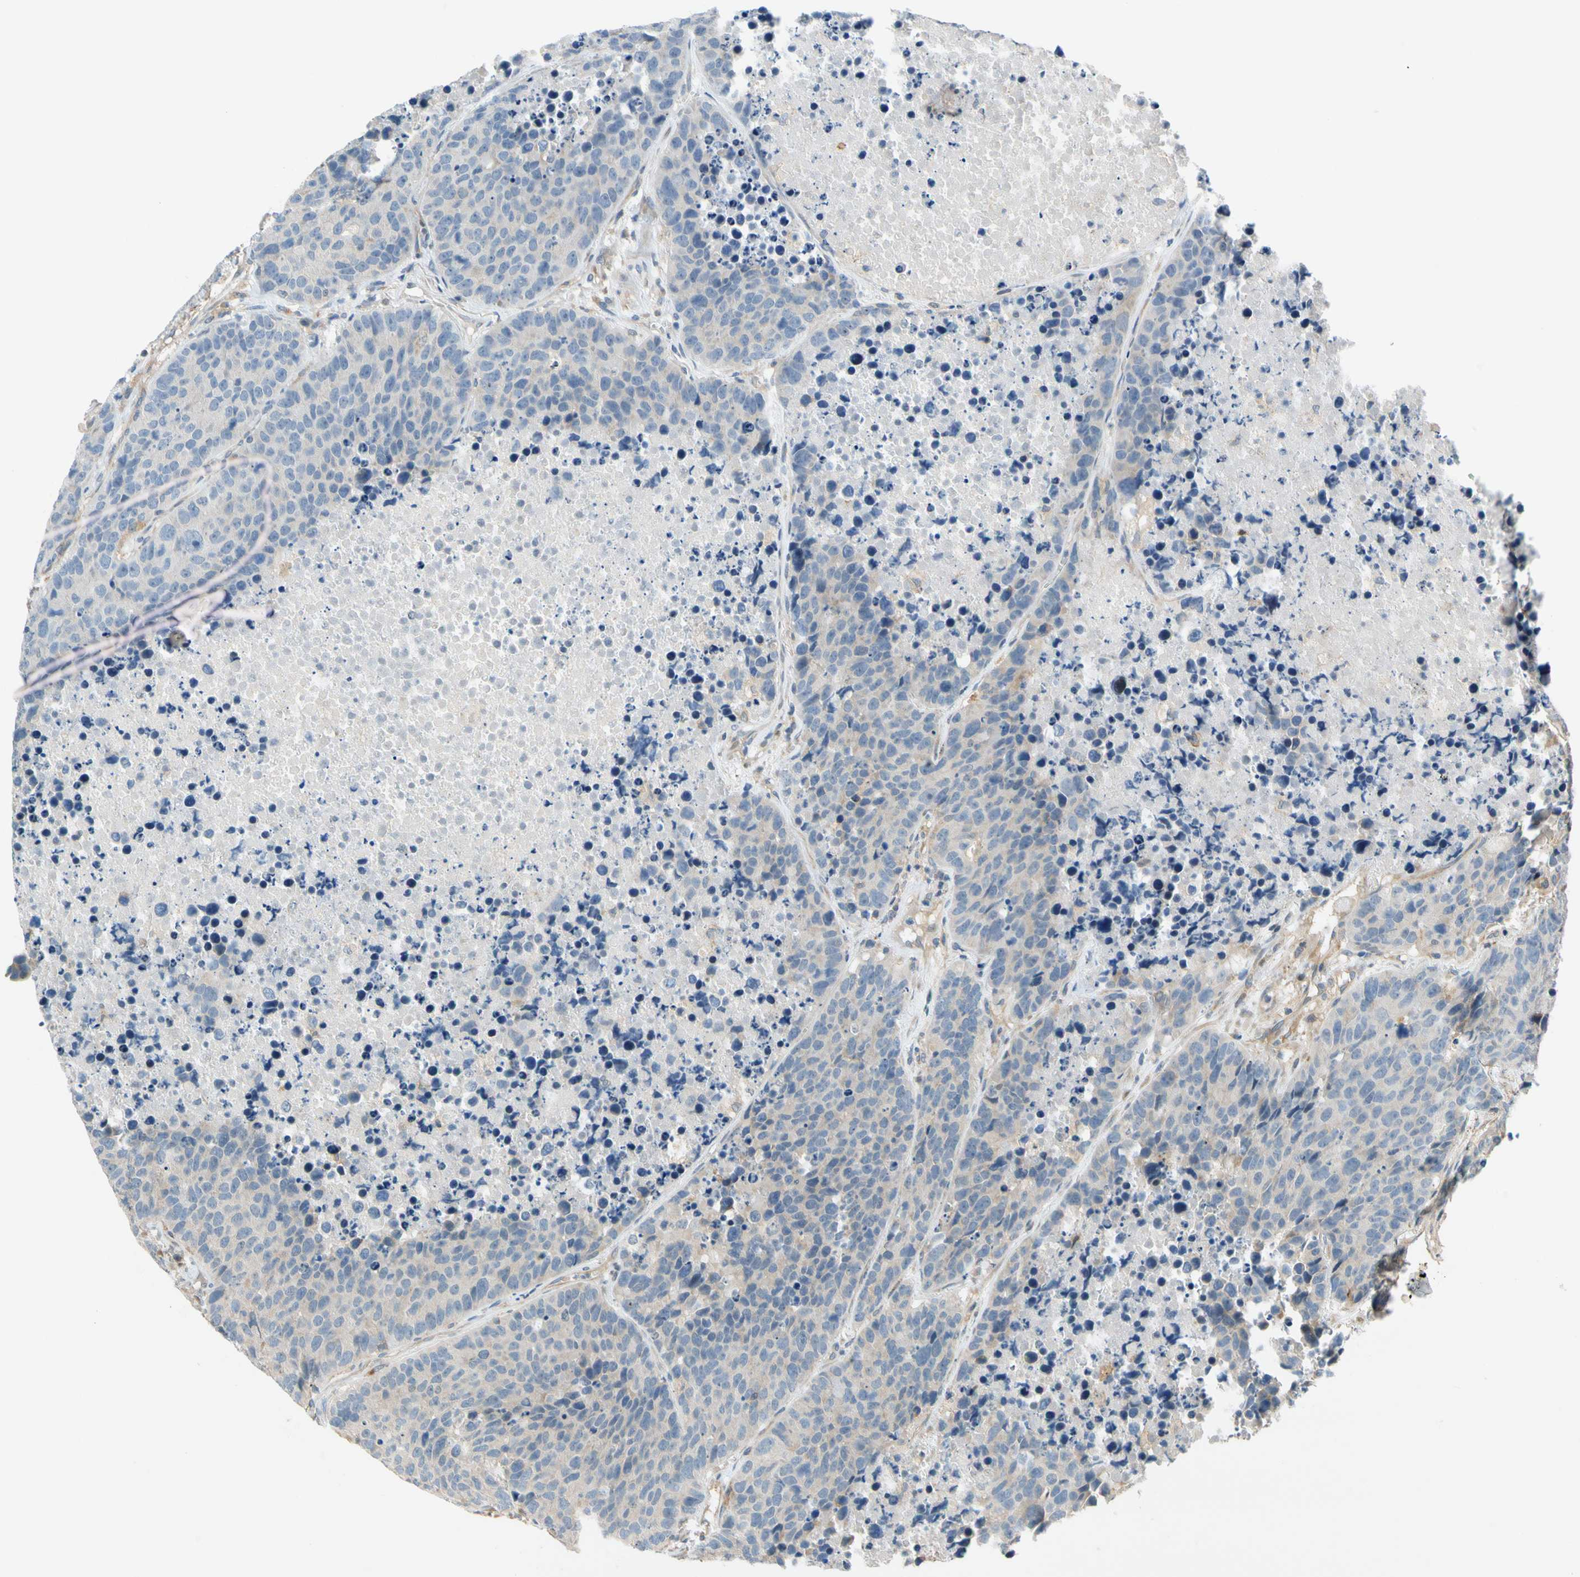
{"staining": {"intensity": "weak", "quantity": "<25%", "location": "cytoplasmic/membranous"}, "tissue": "carcinoid", "cell_type": "Tumor cells", "image_type": "cancer", "snomed": [{"axis": "morphology", "description": "Carcinoid, malignant, NOS"}, {"axis": "topography", "description": "Lung"}], "caption": "This is a micrograph of immunohistochemistry staining of malignant carcinoid, which shows no positivity in tumor cells.", "gene": "GATD1", "patient": {"sex": "male", "age": 60}}